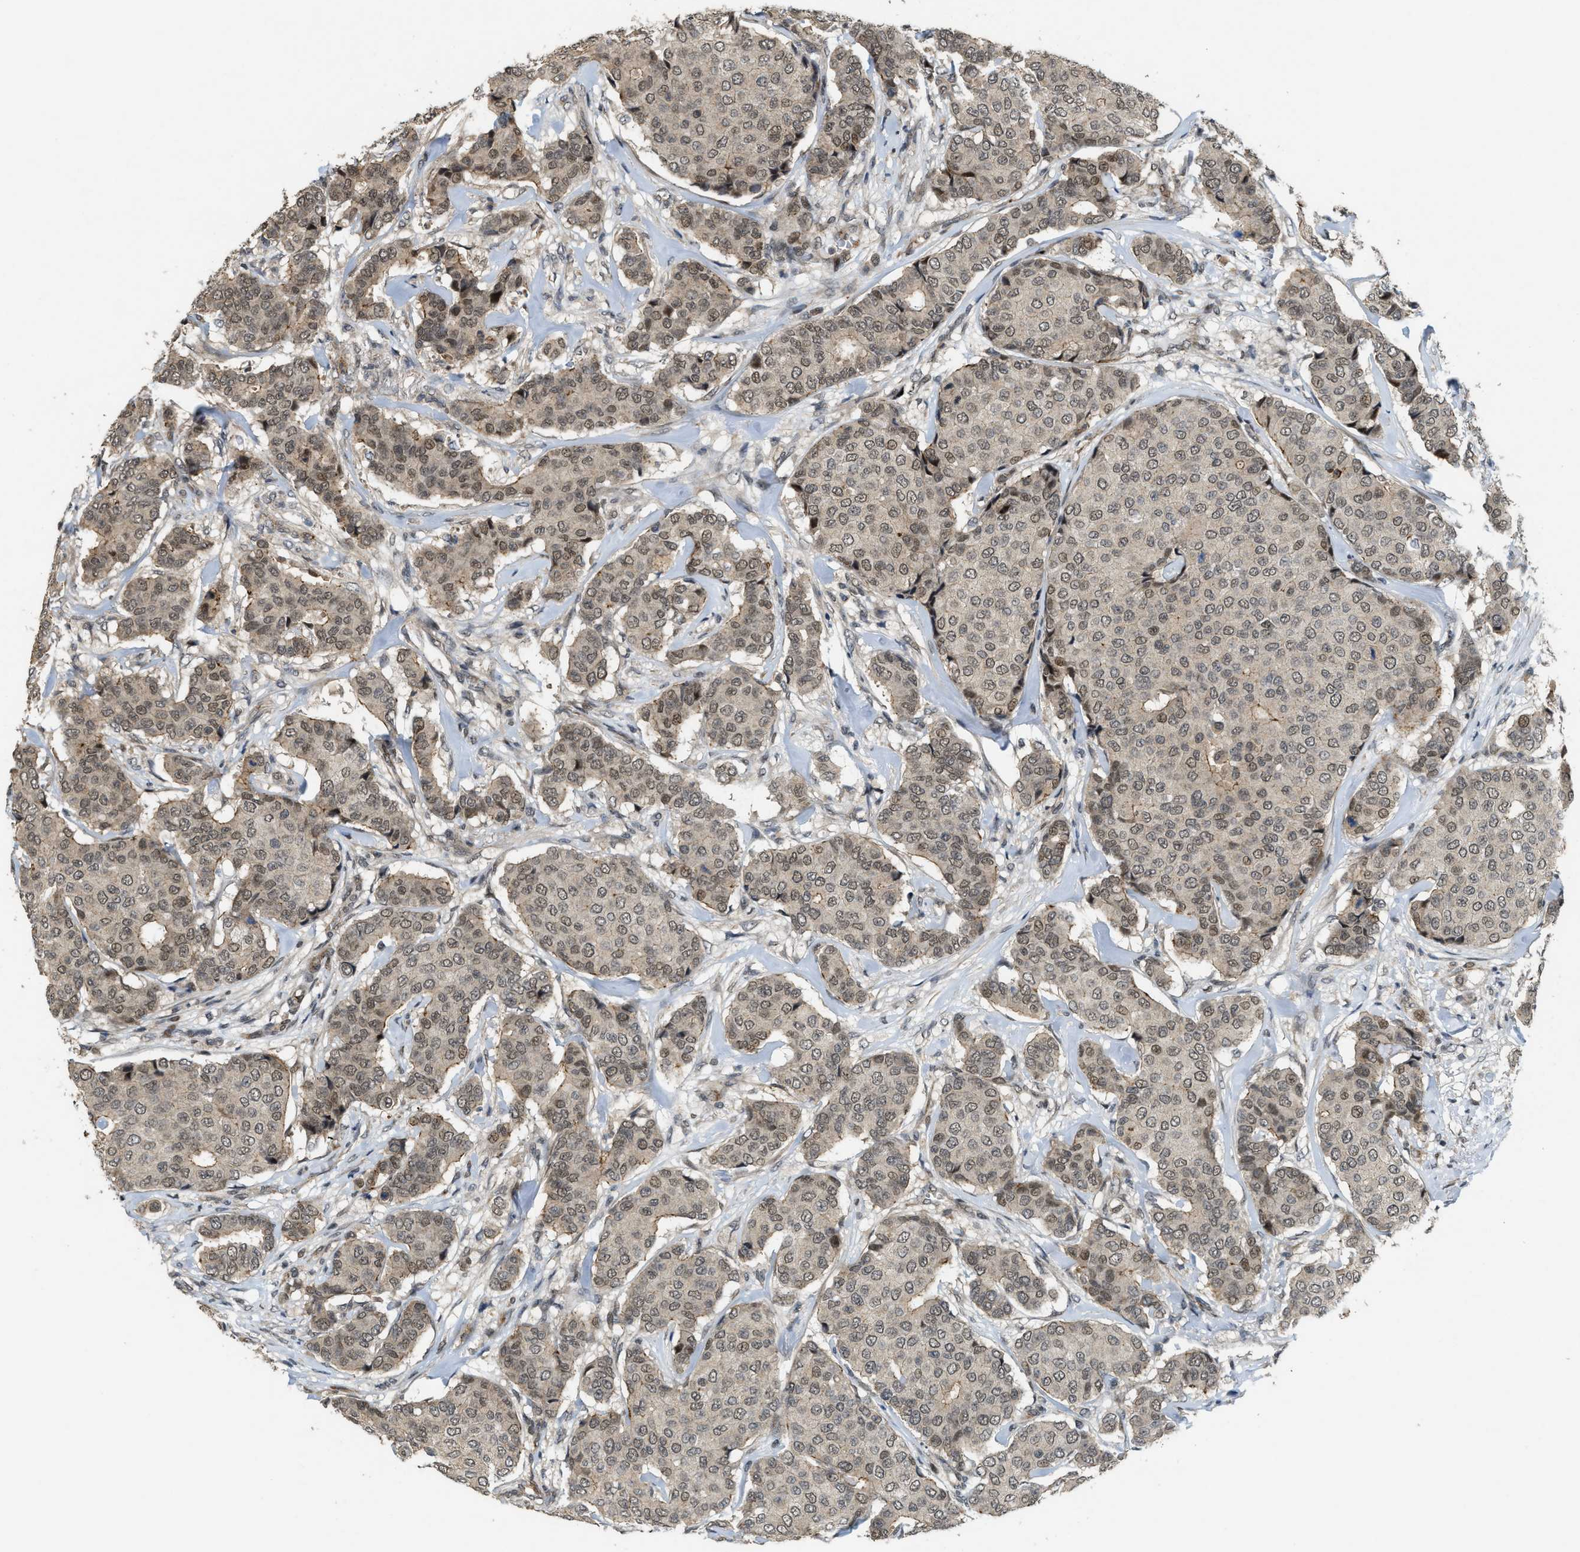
{"staining": {"intensity": "moderate", "quantity": ">75%", "location": "cytoplasmic/membranous,nuclear"}, "tissue": "breast cancer", "cell_type": "Tumor cells", "image_type": "cancer", "snomed": [{"axis": "morphology", "description": "Duct carcinoma"}, {"axis": "topography", "description": "Breast"}], "caption": "Invasive ductal carcinoma (breast) stained with IHC shows moderate cytoplasmic/membranous and nuclear expression in about >75% of tumor cells.", "gene": "DPF2", "patient": {"sex": "female", "age": 75}}